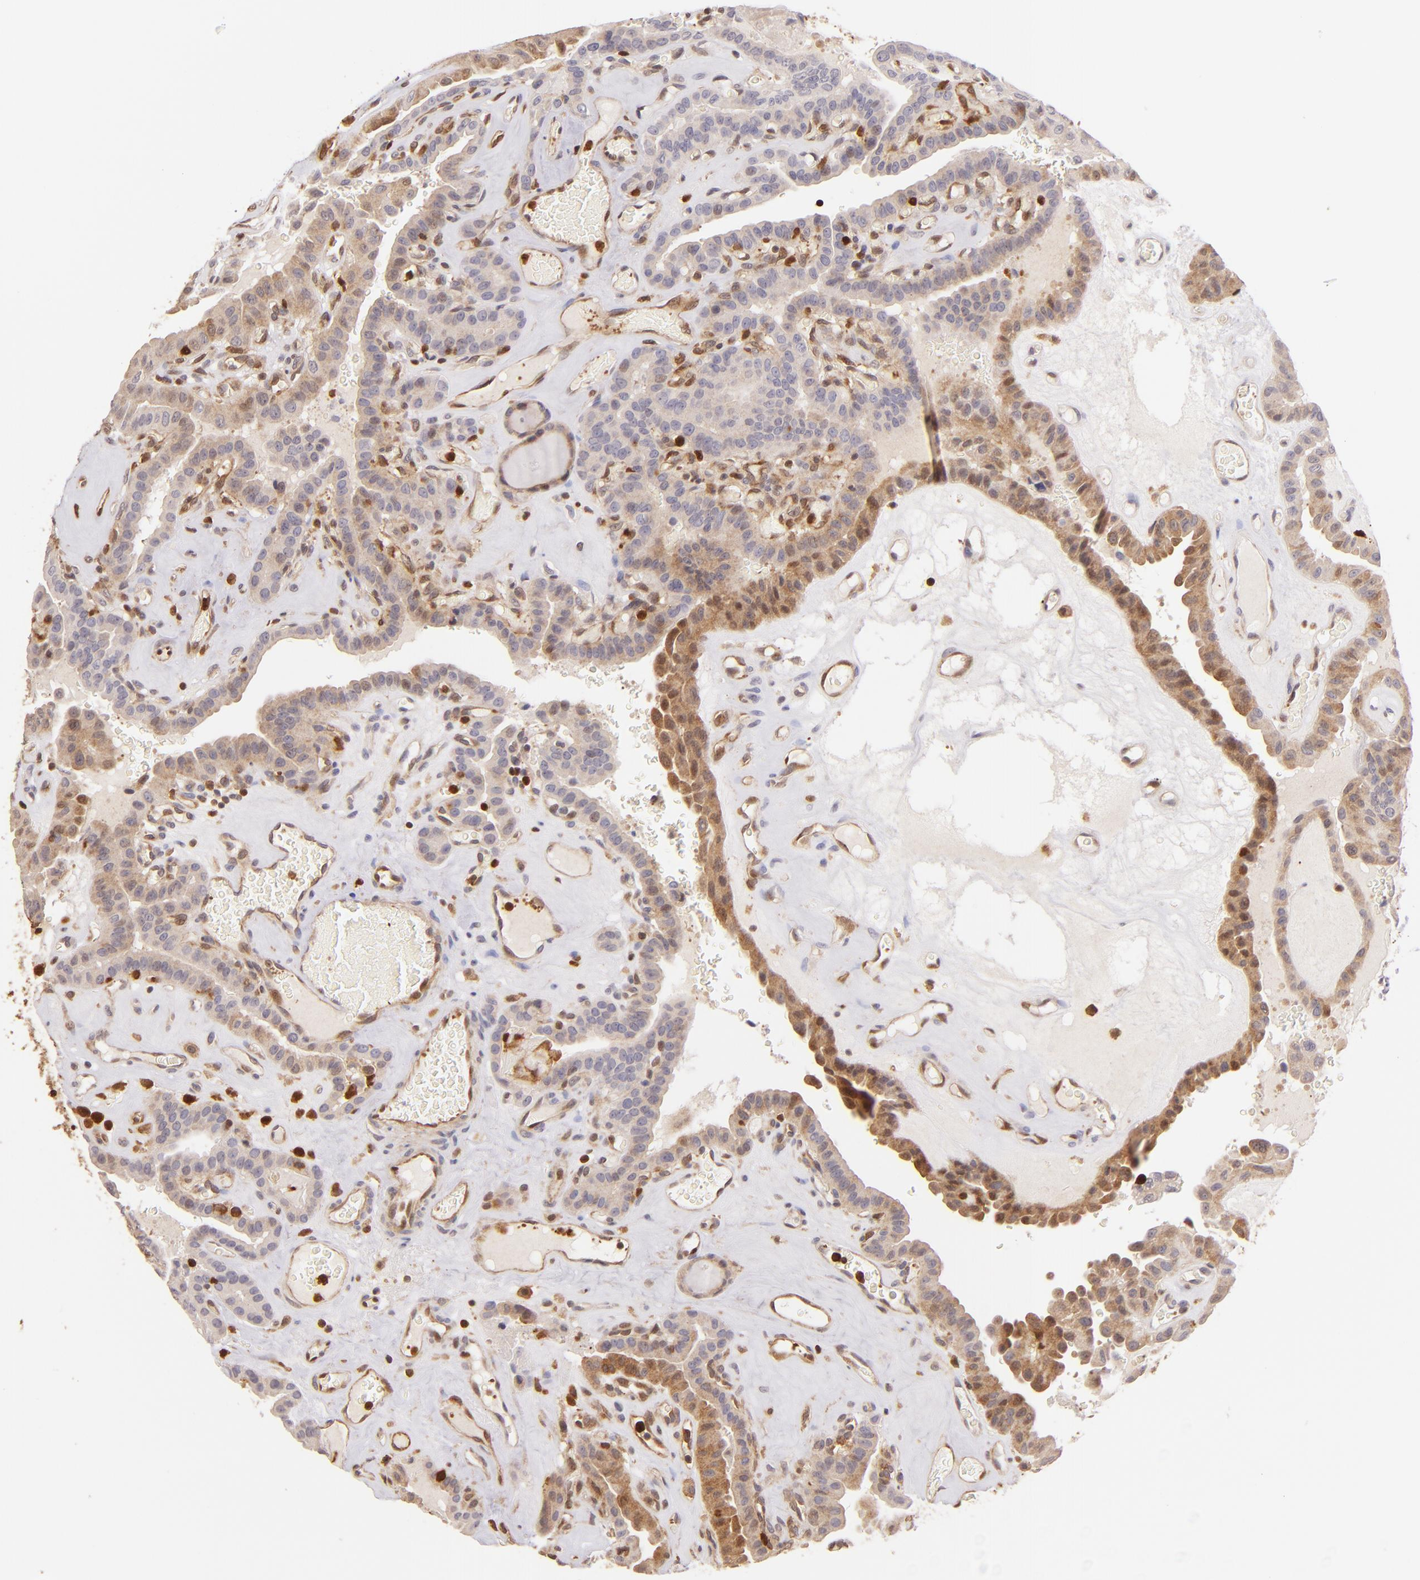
{"staining": {"intensity": "moderate", "quantity": "25%-75%", "location": "cytoplasmic/membranous"}, "tissue": "thyroid cancer", "cell_type": "Tumor cells", "image_type": "cancer", "snomed": [{"axis": "morphology", "description": "Papillary adenocarcinoma, NOS"}, {"axis": "topography", "description": "Thyroid gland"}], "caption": "Tumor cells reveal moderate cytoplasmic/membranous positivity in approximately 25%-75% of cells in thyroid papillary adenocarcinoma.", "gene": "BTK", "patient": {"sex": "male", "age": 87}}